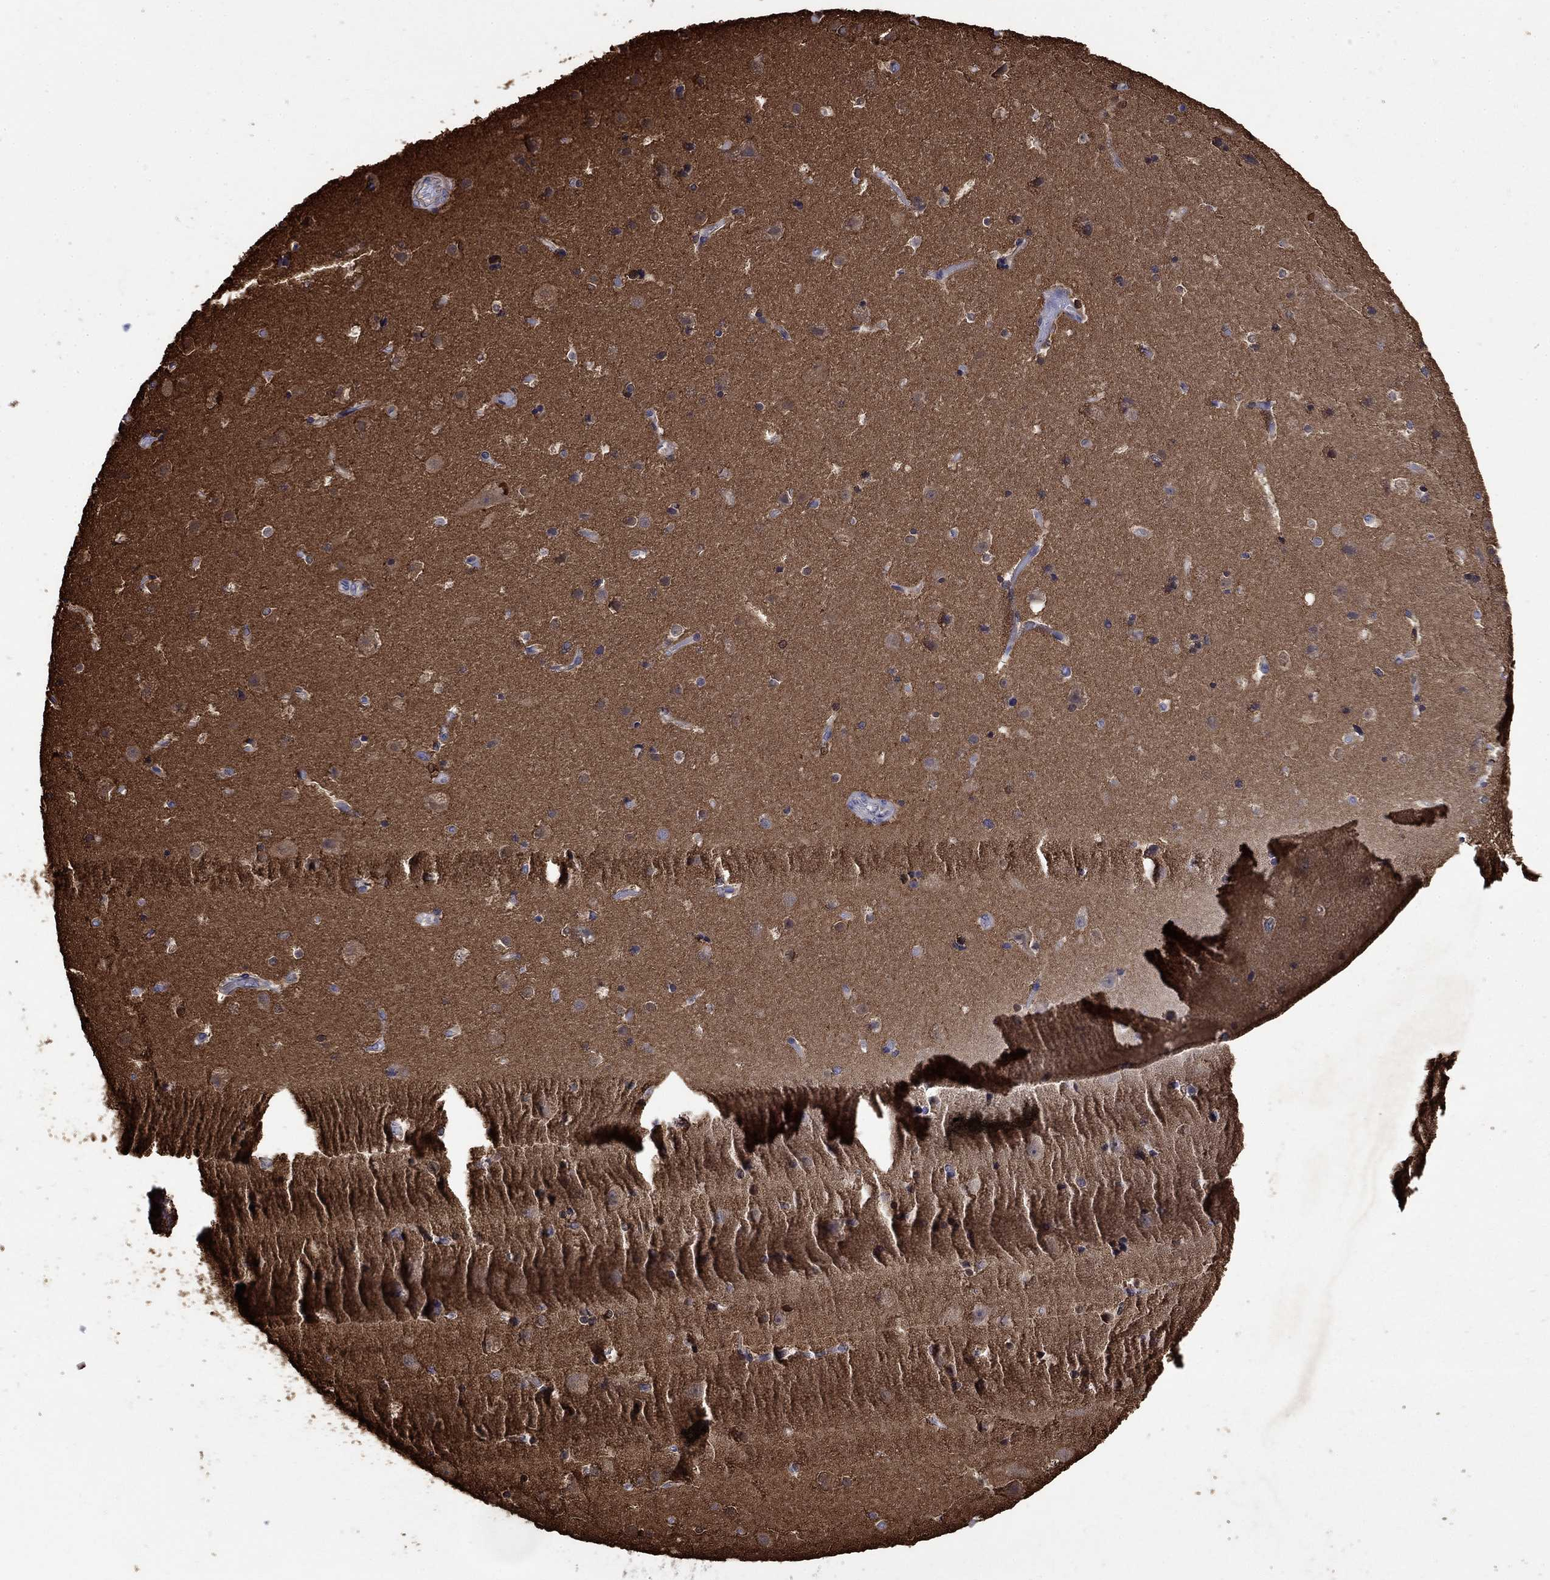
{"staining": {"intensity": "negative", "quantity": "none", "location": "none"}, "tissue": "cerebral cortex", "cell_type": "Endothelial cells", "image_type": "normal", "snomed": [{"axis": "morphology", "description": "Normal tissue, NOS"}, {"axis": "topography", "description": "Cerebral cortex"}], "caption": "This is an IHC image of unremarkable human cerebral cortex. There is no staining in endothelial cells.", "gene": "DPYSL2", "patient": {"sex": "female", "age": 52}}